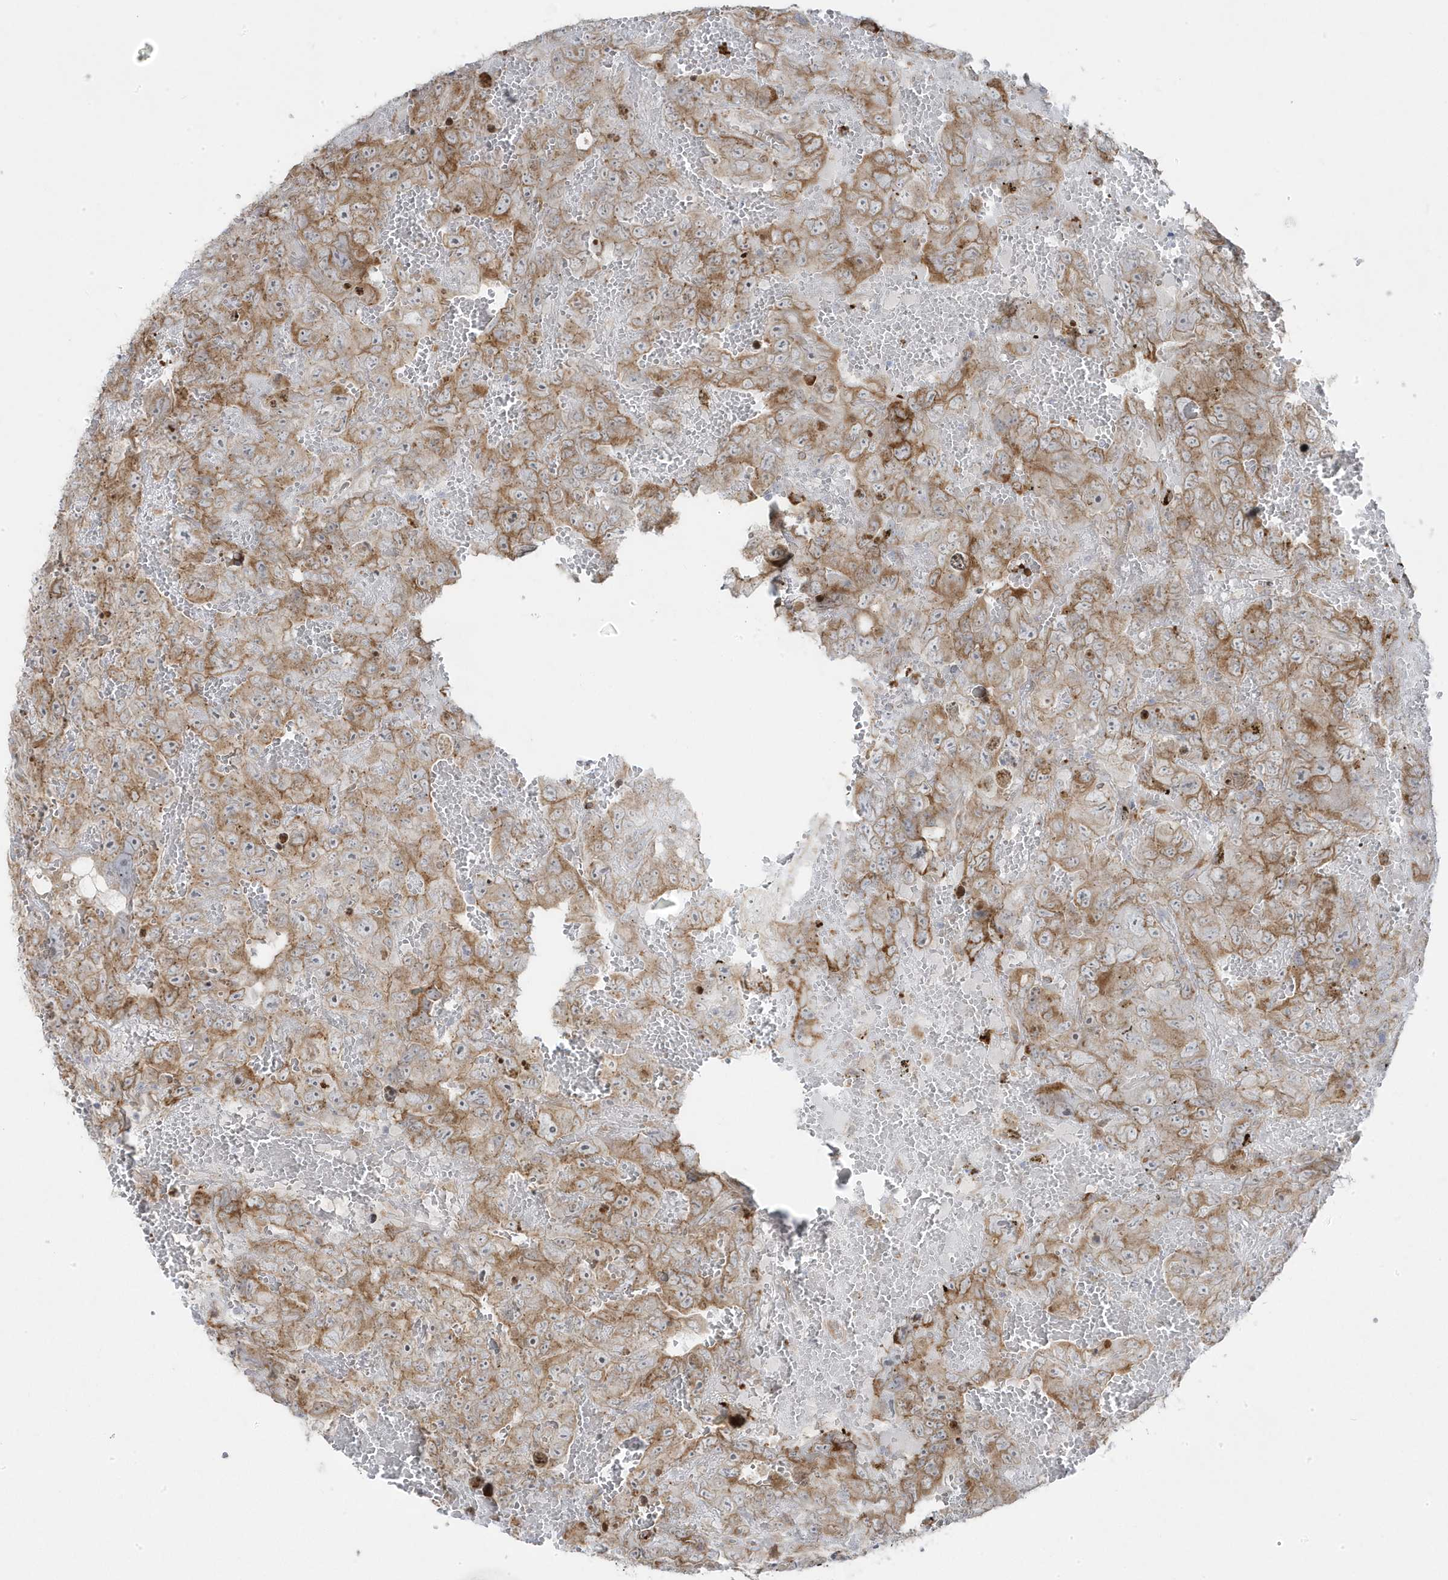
{"staining": {"intensity": "moderate", "quantity": ">75%", "location": "cytoplasmic/membranous"}, "tissue": "testis cancer", "cell_type": "Tumor cells", "image_type": "cancer", "snomed": [{"axis": "morphology", "description": "Carcinoma, Embryonal, NOS"}, {"axis": "topography", "description": "Testis"}], "caption": "About >75% of tumor cells in human embryonal carcinoma (testis) exhibit moderate cytoplasmic/membranous protein staining as visualized by brown immunohistochemical staining.", "gene": "ZNF654", "patient": {"sex": "male", "age": 45}}